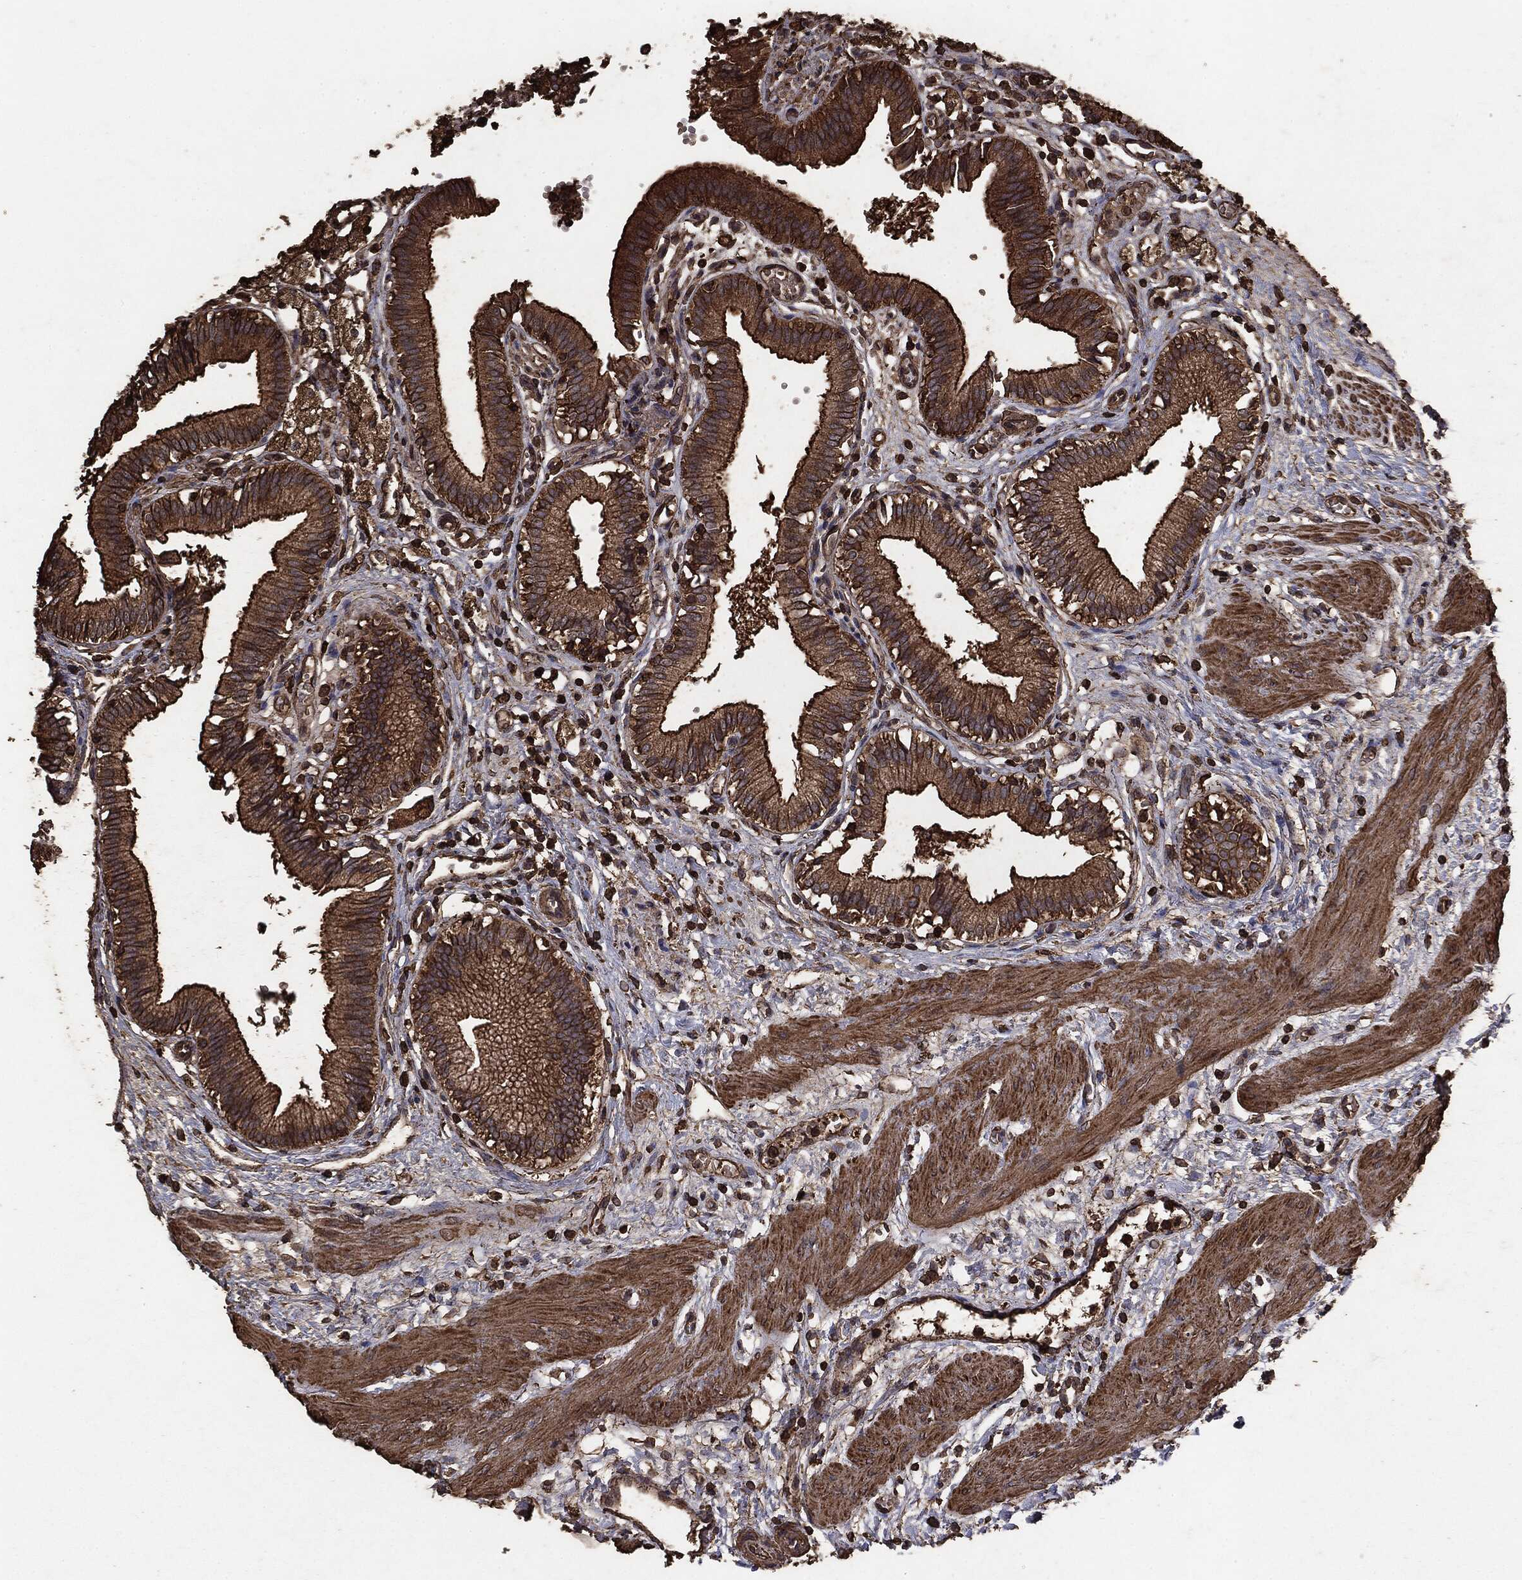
{"staining": {"intensity": "strong", "quantity": ">75%", "location": "cytoplasmic/membranous"}, "tissue": "gallbladder", "cell_type": "Glandular cells", "image_type": "normal", "snomed": [{"axis": "morphology", "description": "Normal tissue, NOS"}, {"axis": "topography", "description": "Gallbladder"}], "caption": "Gallbladder stained with DAB (3,3'-diaminobenzidine) immunohistochemistry shows high levels of strong cytoplasmic/membranous expression in approximately >75% of glandular cells. (DAB (3,3'-diaminobenzidine) = brown stain, brightfield microscopy at high magnification).", "gene": "MTOR", "patient": {"sex": "female", "age": 24}}